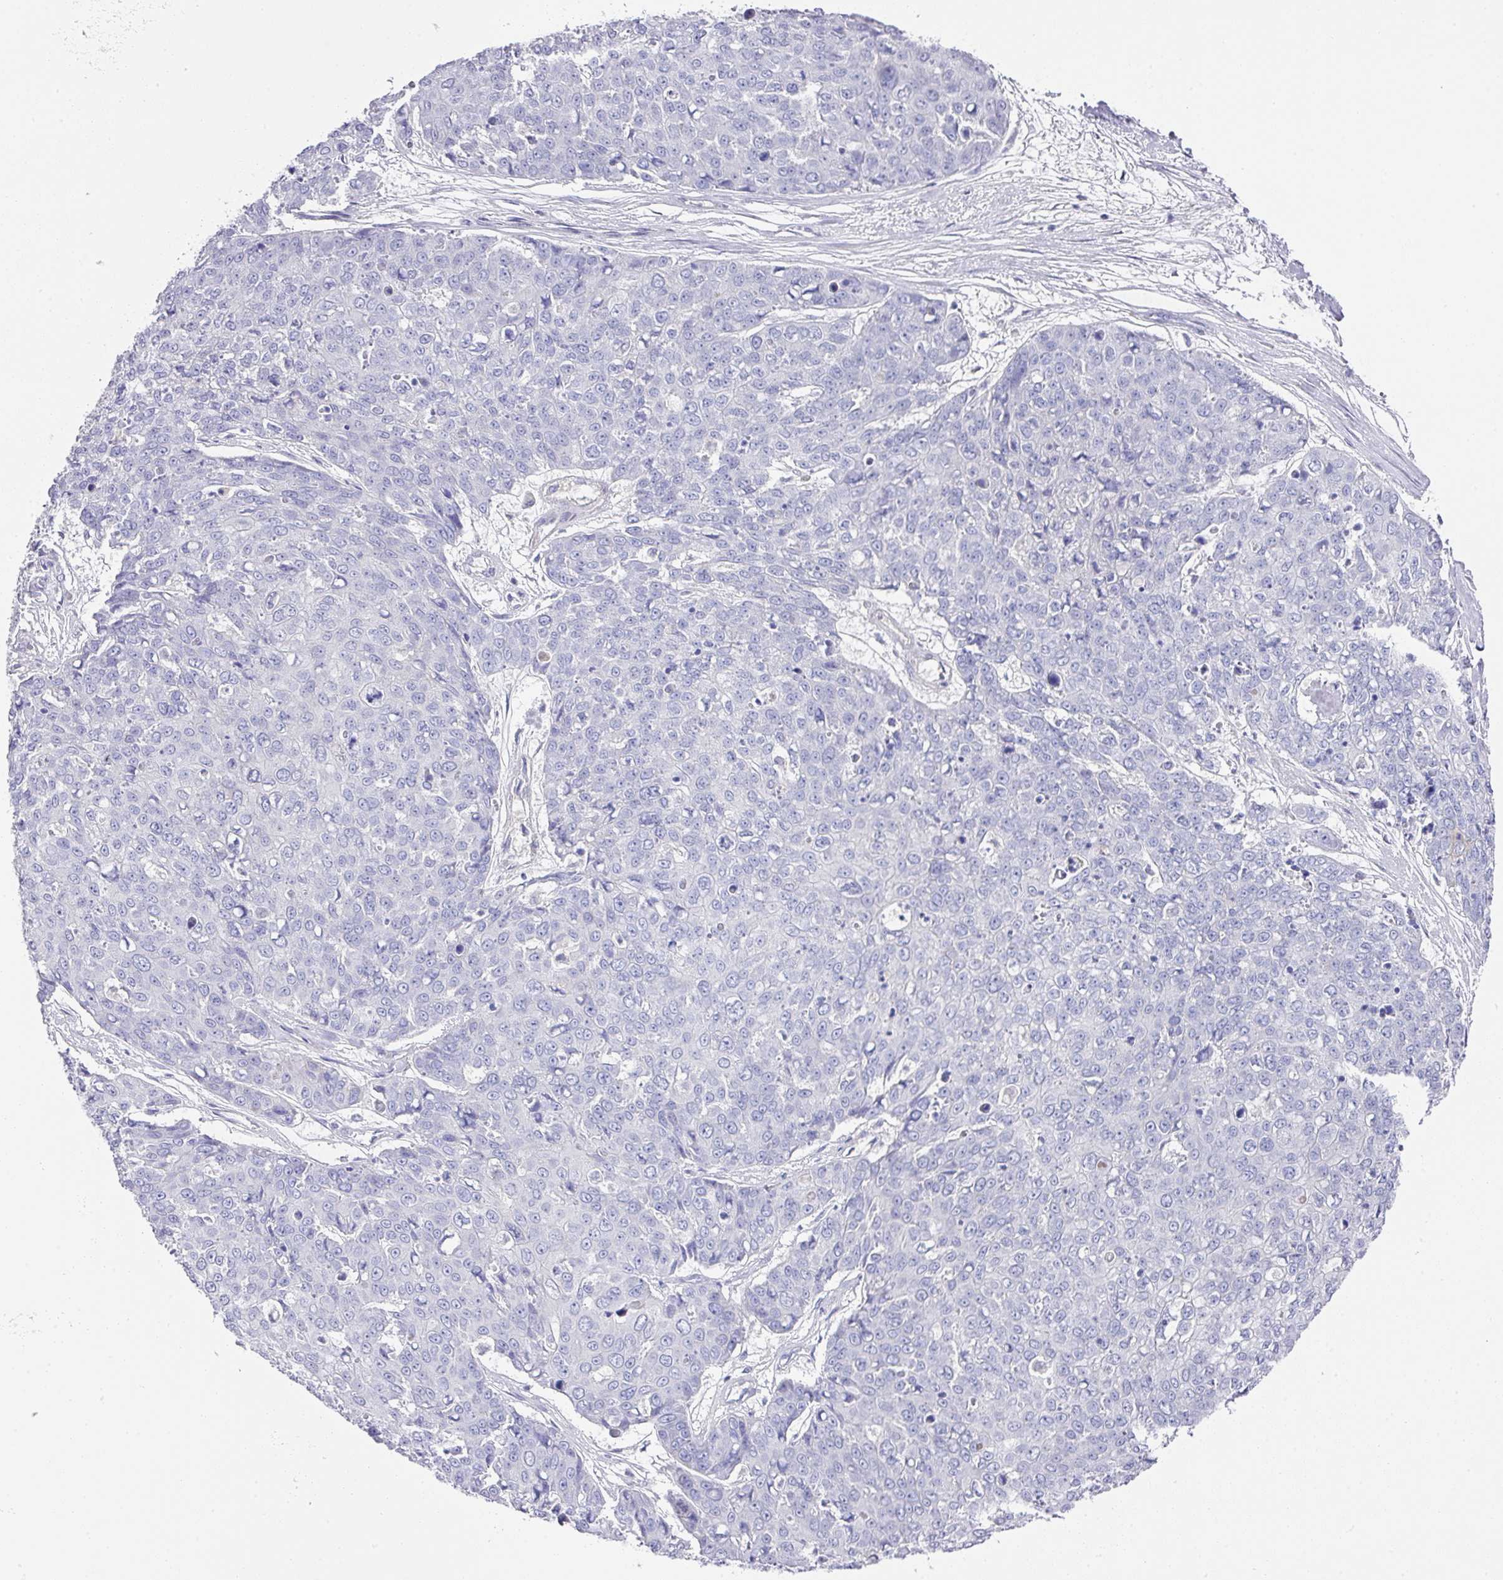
{"staining": {"intensity": "negative", "quantity": "none", "location": "none"}, "tissue": "skin cancer", "cell_type": "Tumor cells", "image_type": "cancer", "snomed": [{"axis": "morphology", "description": "Squamous cell carcinoma, NOS"}, {"axis": "topography", "description": "Skin"}], "caption": "An image of human skin cancer is negative for staining in tumor cells. (DAB immunohistochemistry (IHC), high magnification).", "gene": "TARM1", "patient": {"sex": "male", "age": 71}}